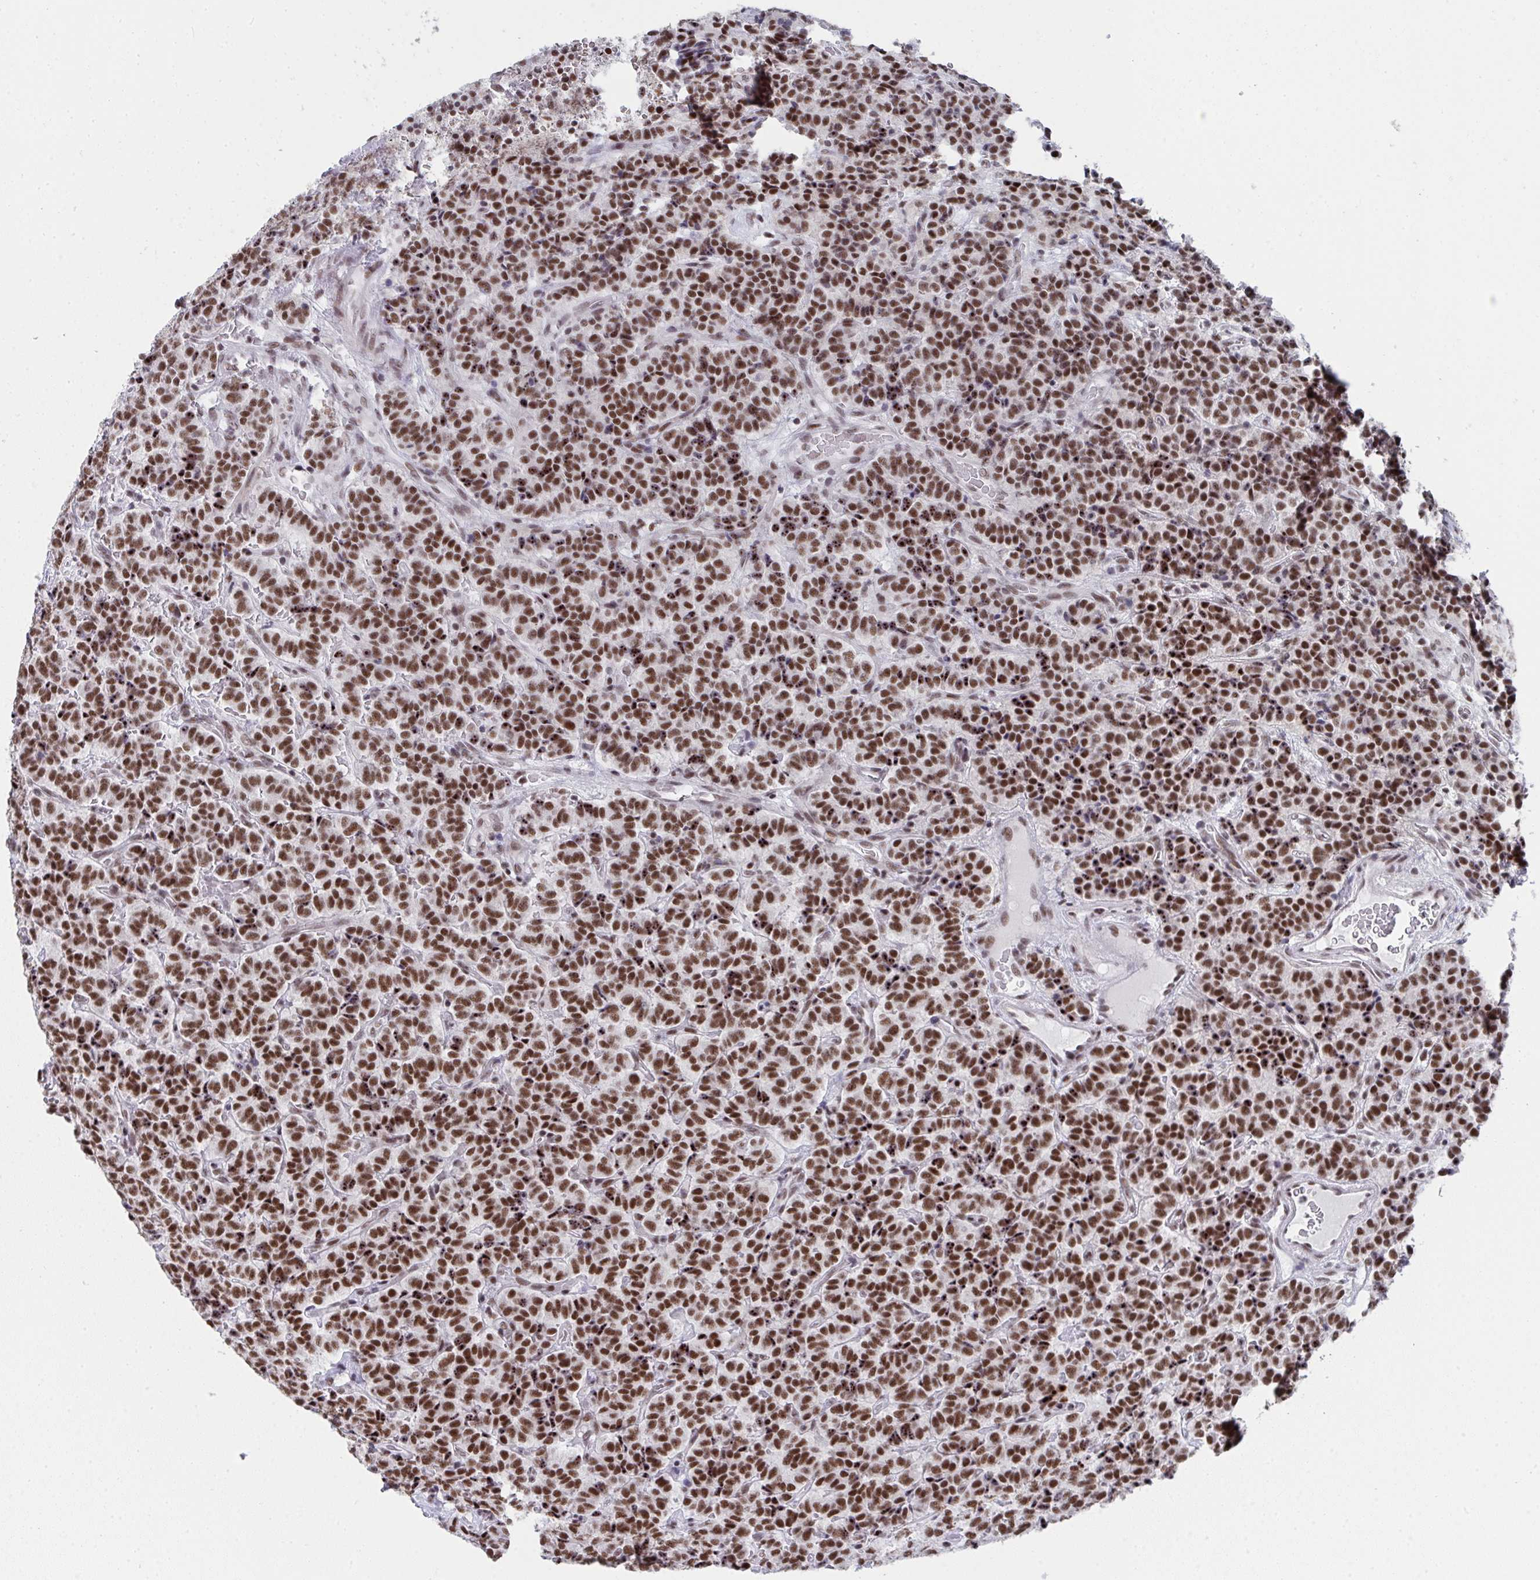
{"staining": {"intensity": "strong", "quantity": ">75%", "location": "nuclear"}, "tissue": "carcinoid", "cell_type": "Tumor cells", "image_type": "cancer", "snomed": [{"axis": "morphology", "description": "Carcinoid, malignant, NOS"}, {"axis": "topography", "description": "Pancreas"}], "caption": "Carcinoid (malignant) stained with DAB IHC exhibits high levels of strong nuclear staining in approximately >75% of tumor cells. Using DAB (brown) and hematoxylin (blue) stains, captured at high magnification using brightfield microscopy.", "gene": "SNRNP70", "patient": {"sex": "male", "age": 36}}